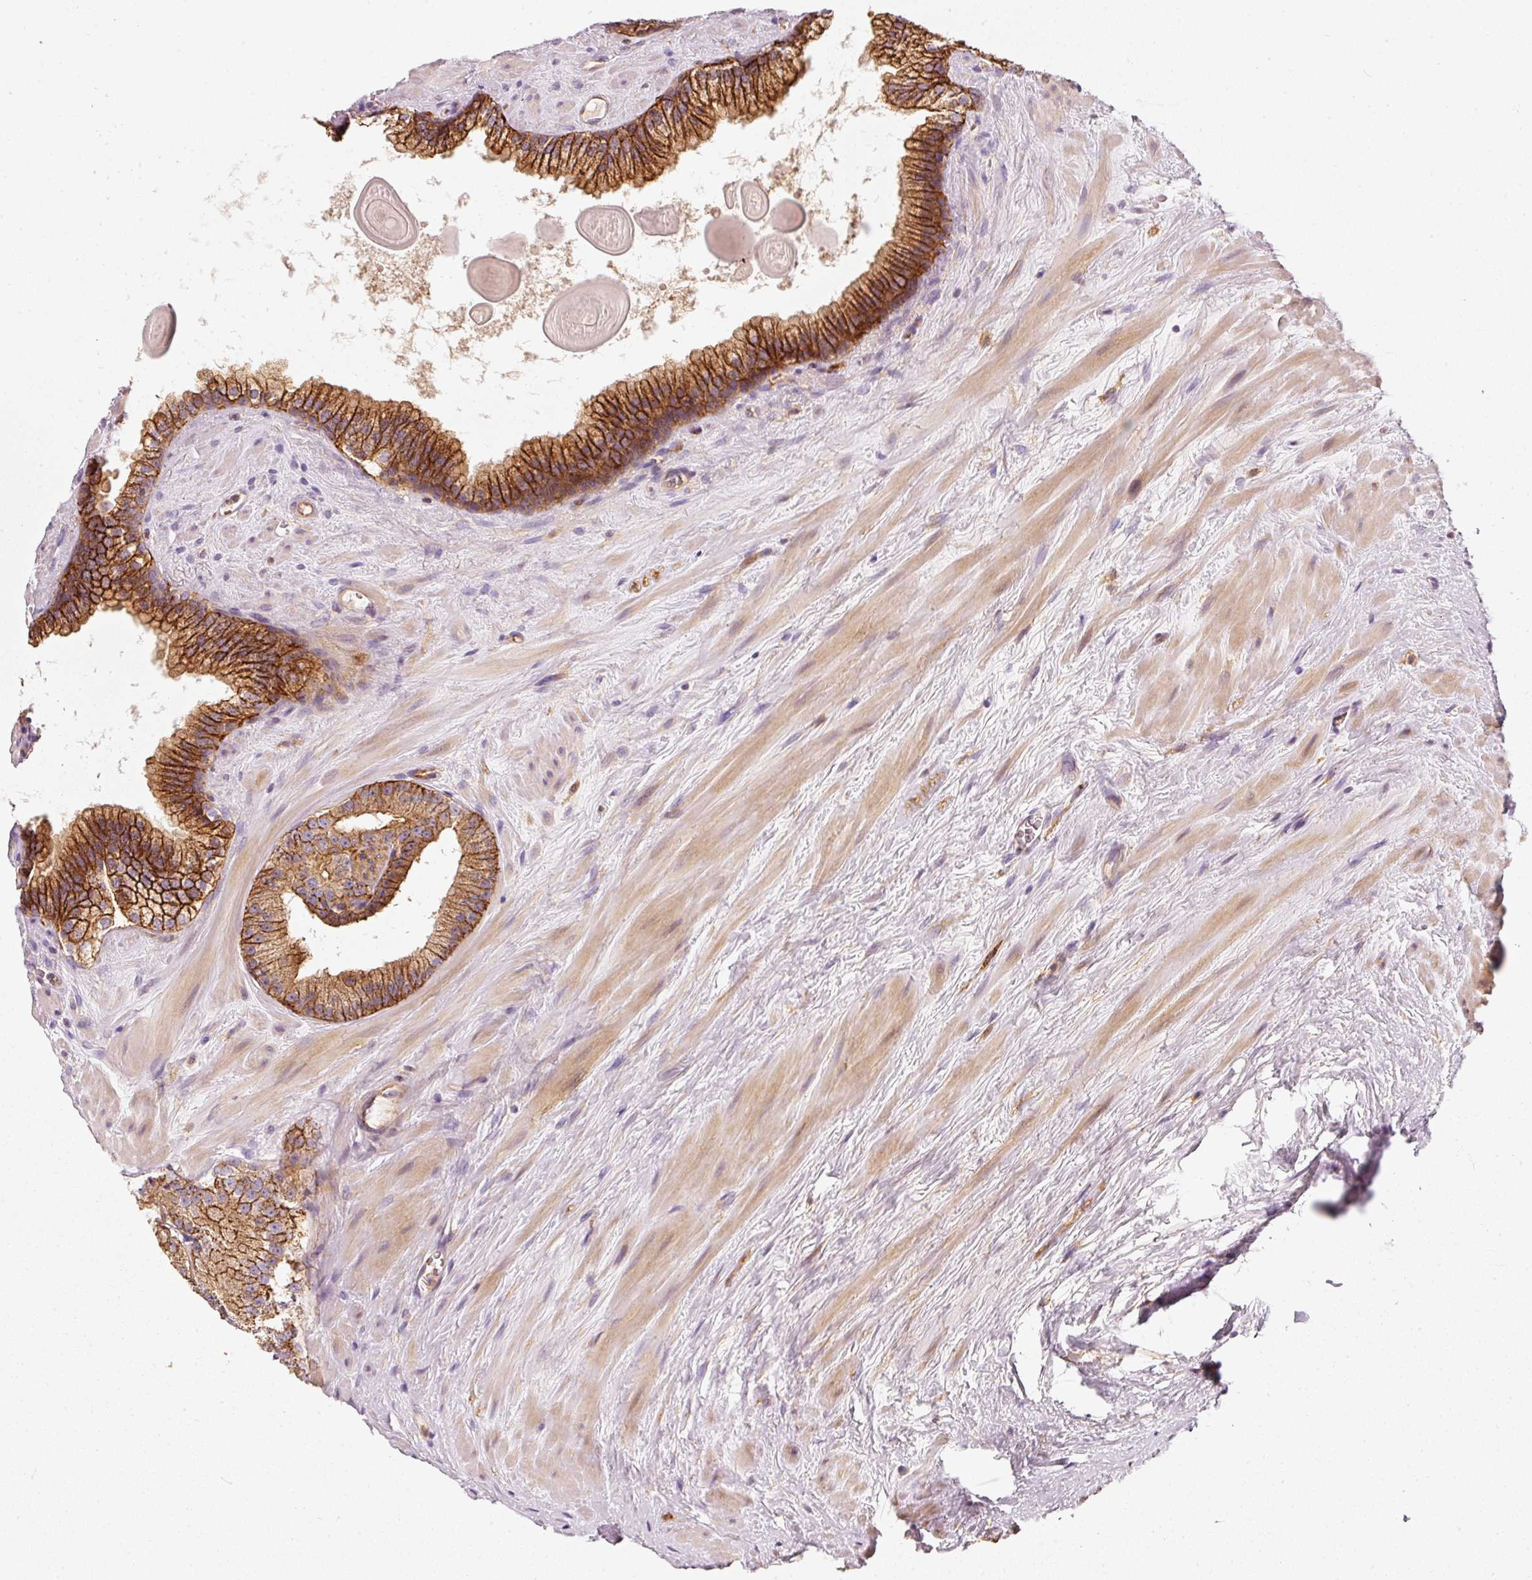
{"staining": {"intensity": "strong", "quantity": ">75%", "location": "cytoplasmic/membranous"}, "tissue": "prostate cancer", "cell_type": "Tumor cells", "image_type": "cancer", "snomed": [{"axis": "morphology", "description": "Adenocarcinoma, High grade"}, {"axis": "topography", "description": "Prostate"}], "caption": "Prostate high-grade adenocarcinoma stained for a protein (brown) reveals strong cytoplasmic/membranous positive expression in approximately >75% of tumor cells.", "gene": "IQGAP2", "patient": {"sex": "male", "age": 68}}